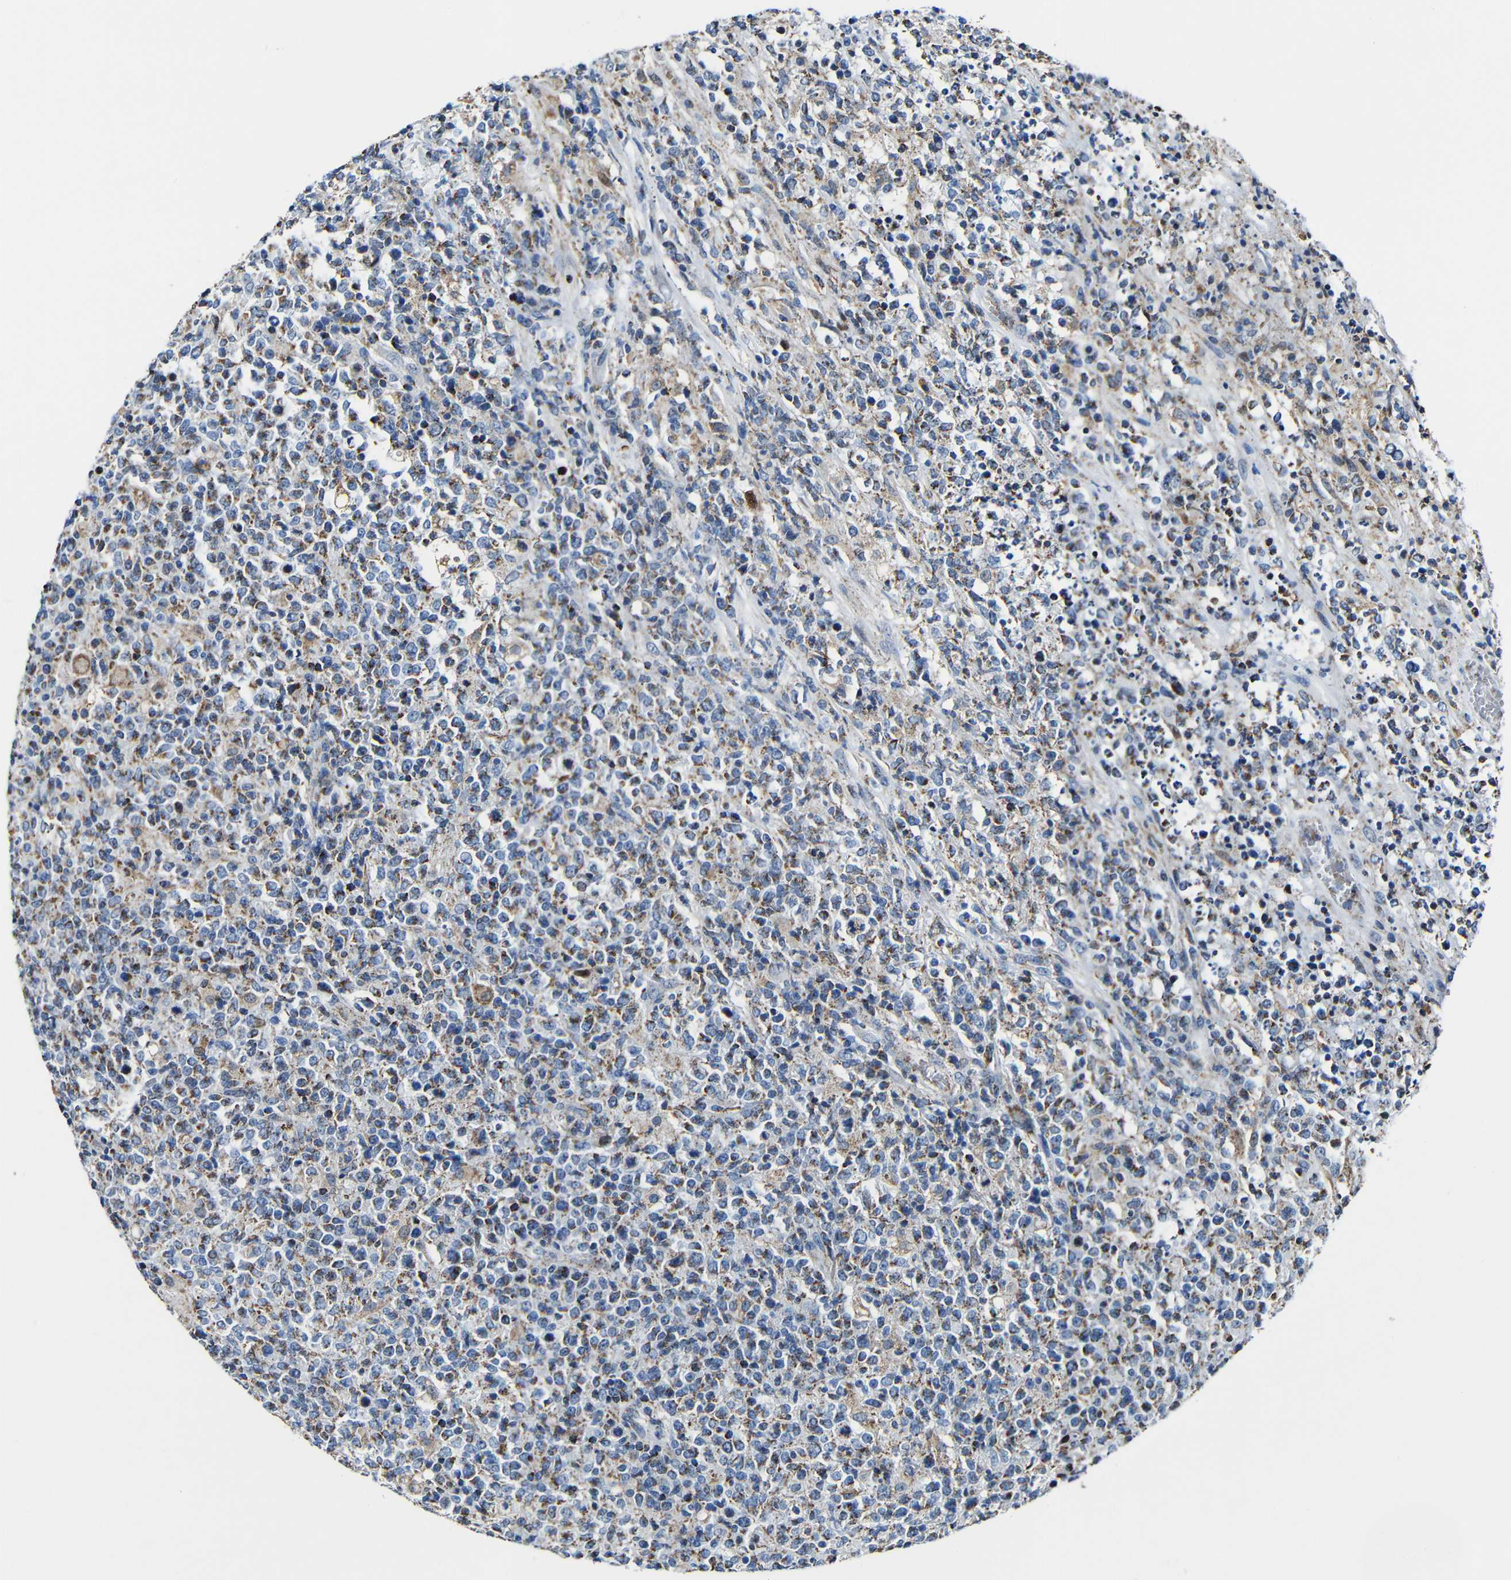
{"staining": {"intensity": "weak", "quantity": "25%-75%", "location": "cytoplasmic/membranous"}, "tissue": "lymphoma", "cell_type": "Tumor cells", "image_type": "cancer", "snomed": [{"axis": "morphology", "description": "Malignant lymphoma, non-Hodgkin's type, High grade"}, {"axis": "topography", "description": "Lymph node"}], "caption": "The photomicrograph shows a brown stain indicating the presence of a protein in the cytoplasmic/membranous of tumor cells in lymphoma.", "gene": "CA5B", "patient": {"sex": "female", "age": 84}}